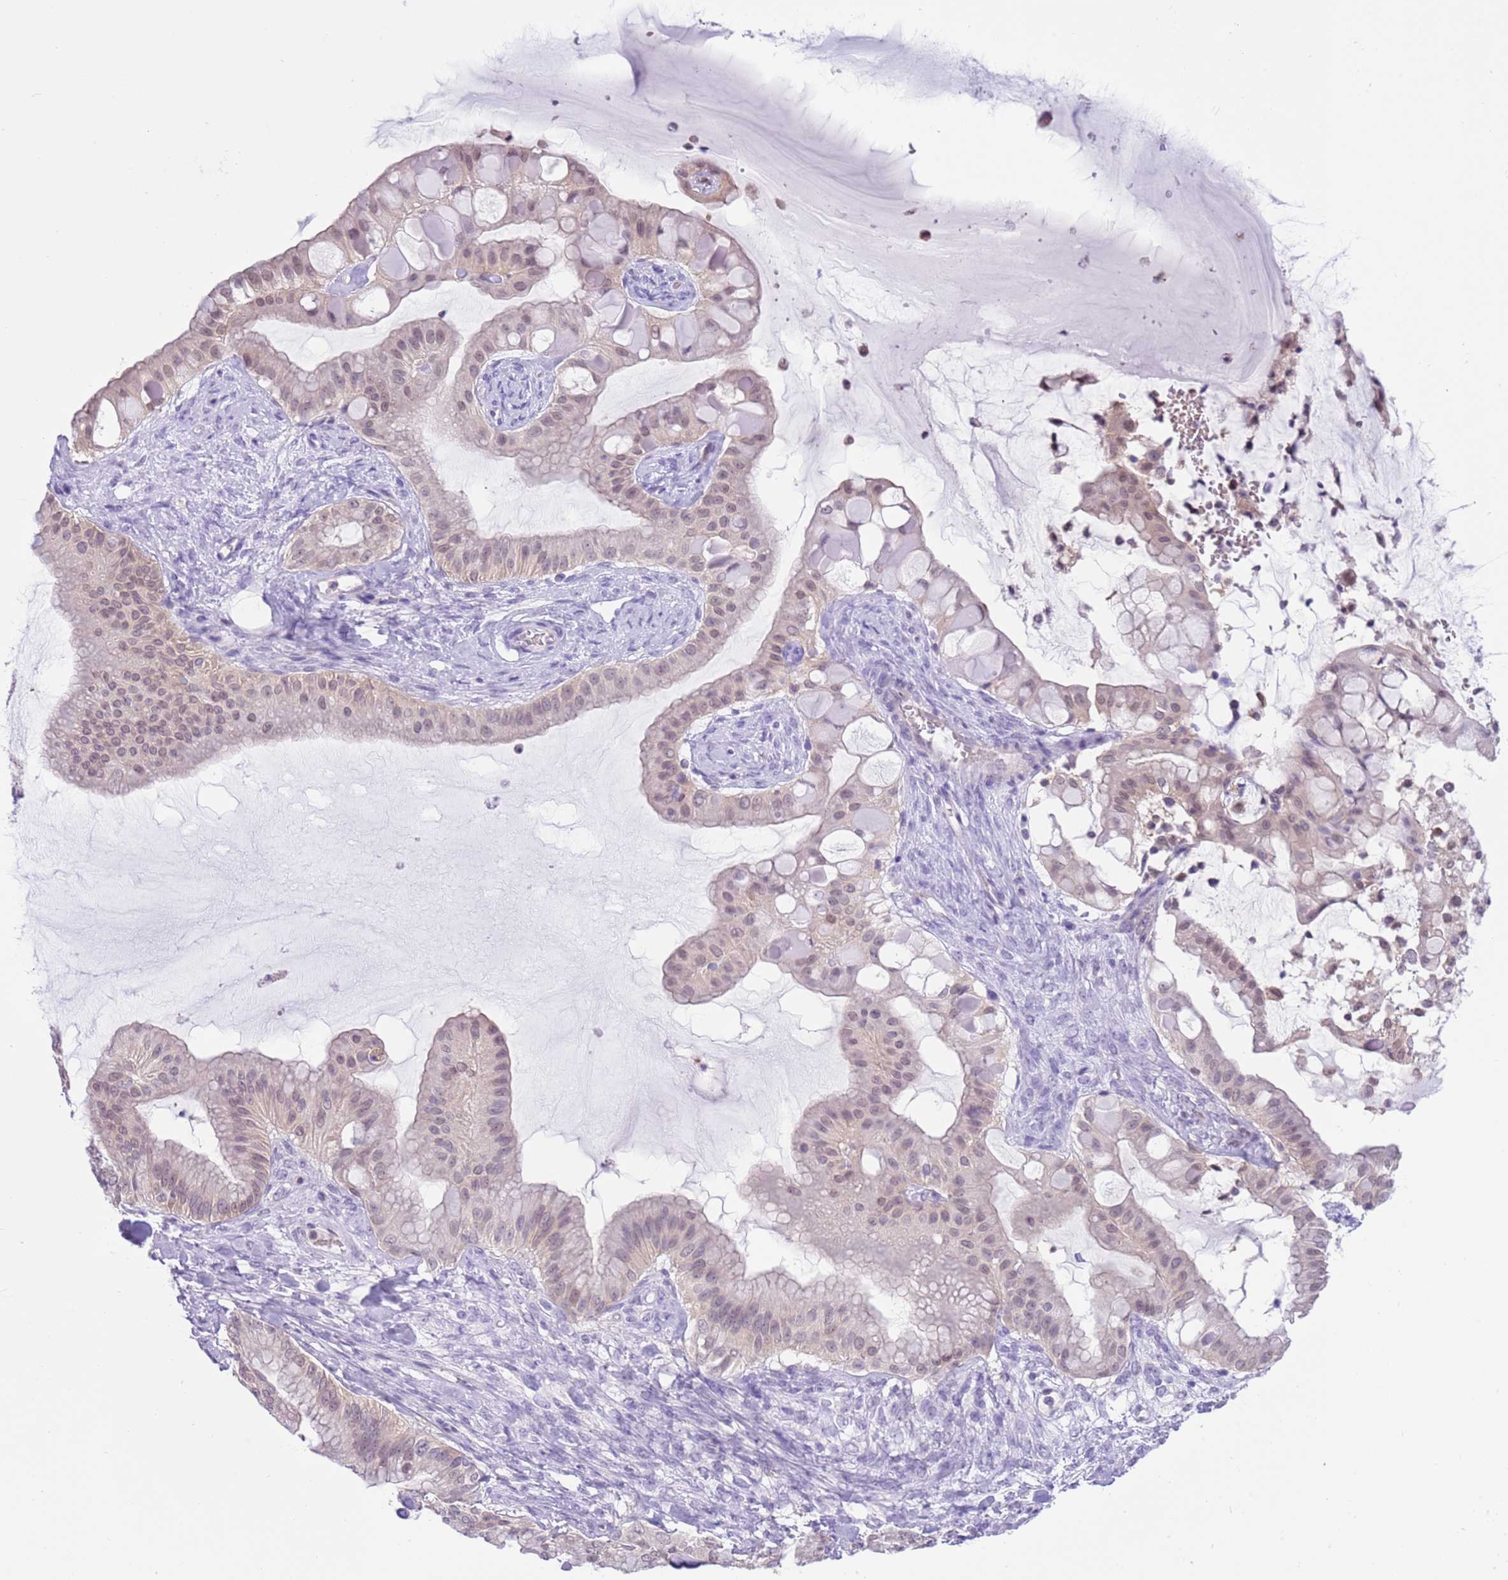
{"staining": {"intensity": "weak", "quantity": "<25%", "location": "nuclear"}, "tissue": "ovarian cancer", "cell_type": "Tumor cells", "image_type": "cancer", "snomed": [{"axis": "morphology", "description": "Cystadenocarcinoma, mucinous, NOS"}, {"axis": "topography", "description": "Ovary"}], "caption": "This is an immunohistochemistry micrograph of human mucinous cystadenocarcinoma (ovarian). There is no positivity in tumor cells.", "gene": "DDI2", "patient": {"sex": "female", "age": 61}}